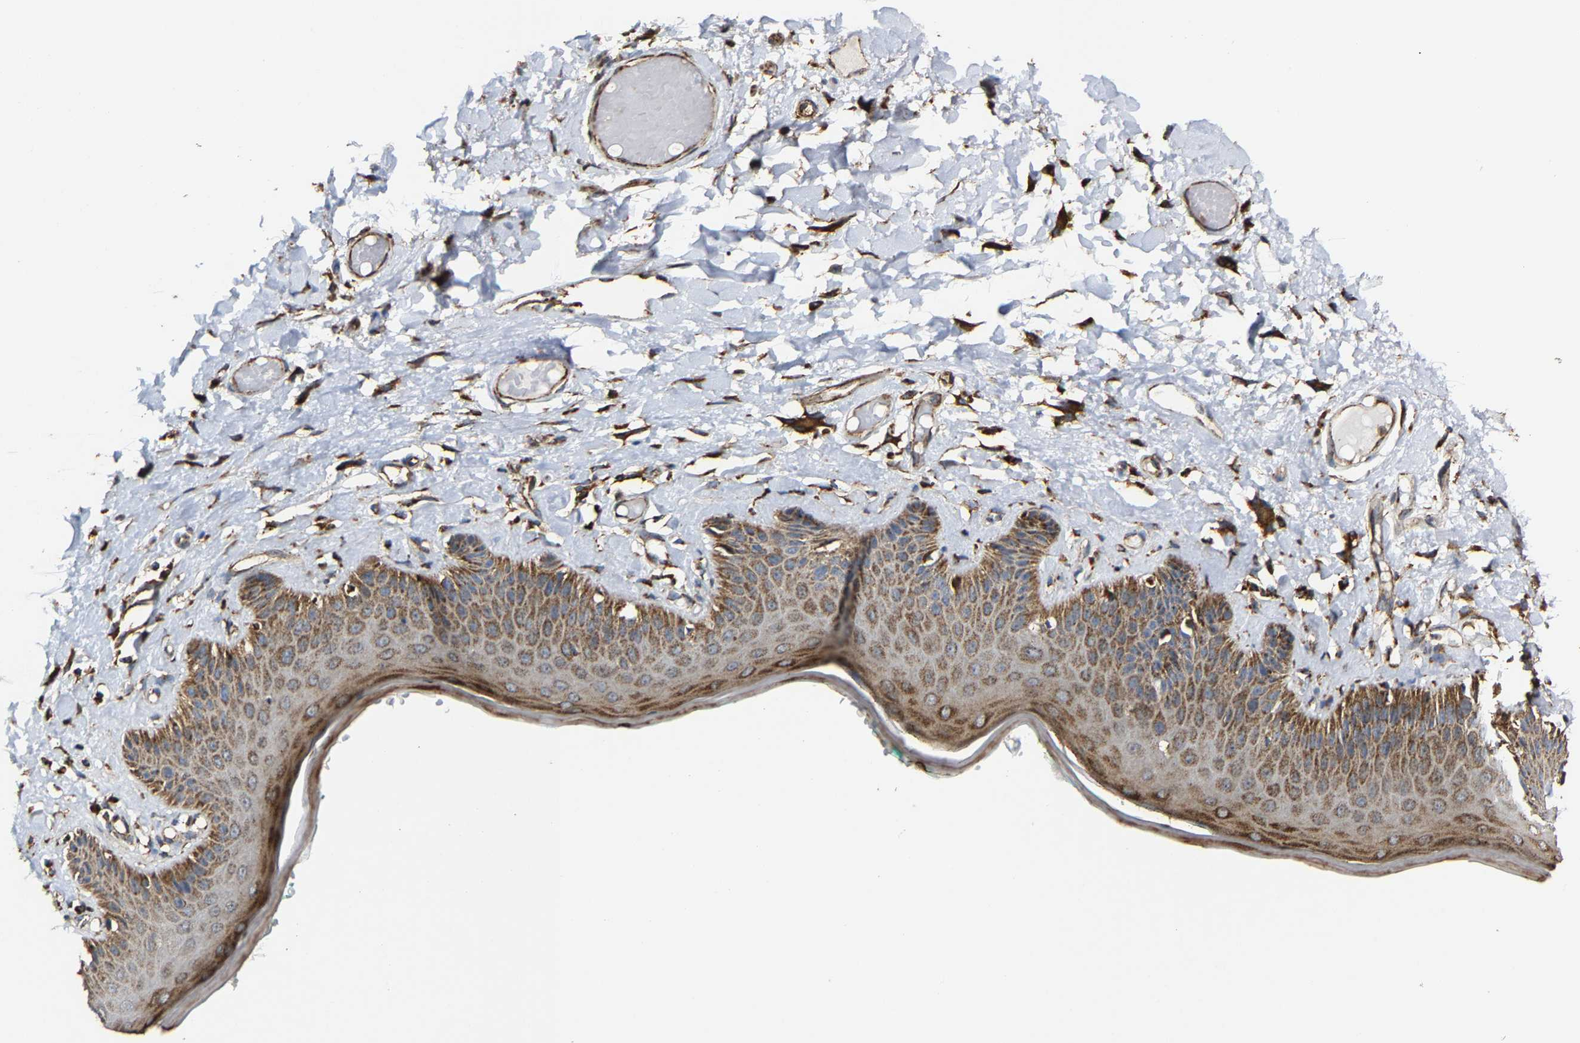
{"staining": {"intensity": "strong", "quantity": ">75%", "location": "cytoplasmic/membranous"}, "tissue": "skin", "cell_type": "Epidermal cells", "image_type": "normal", "snomed": [{"axis": "morphology", "description": "Normal tissue, NOS"}, {"axis": "topography", "description": "Vulva"}], "caption": "IHC of benign skin shows high levels of strong cytoplasmic/membranous expression in approximately >75% of epidermal cells.", "gene": "NDUFV3", "patient": {"sex": "female", "age": 73}}